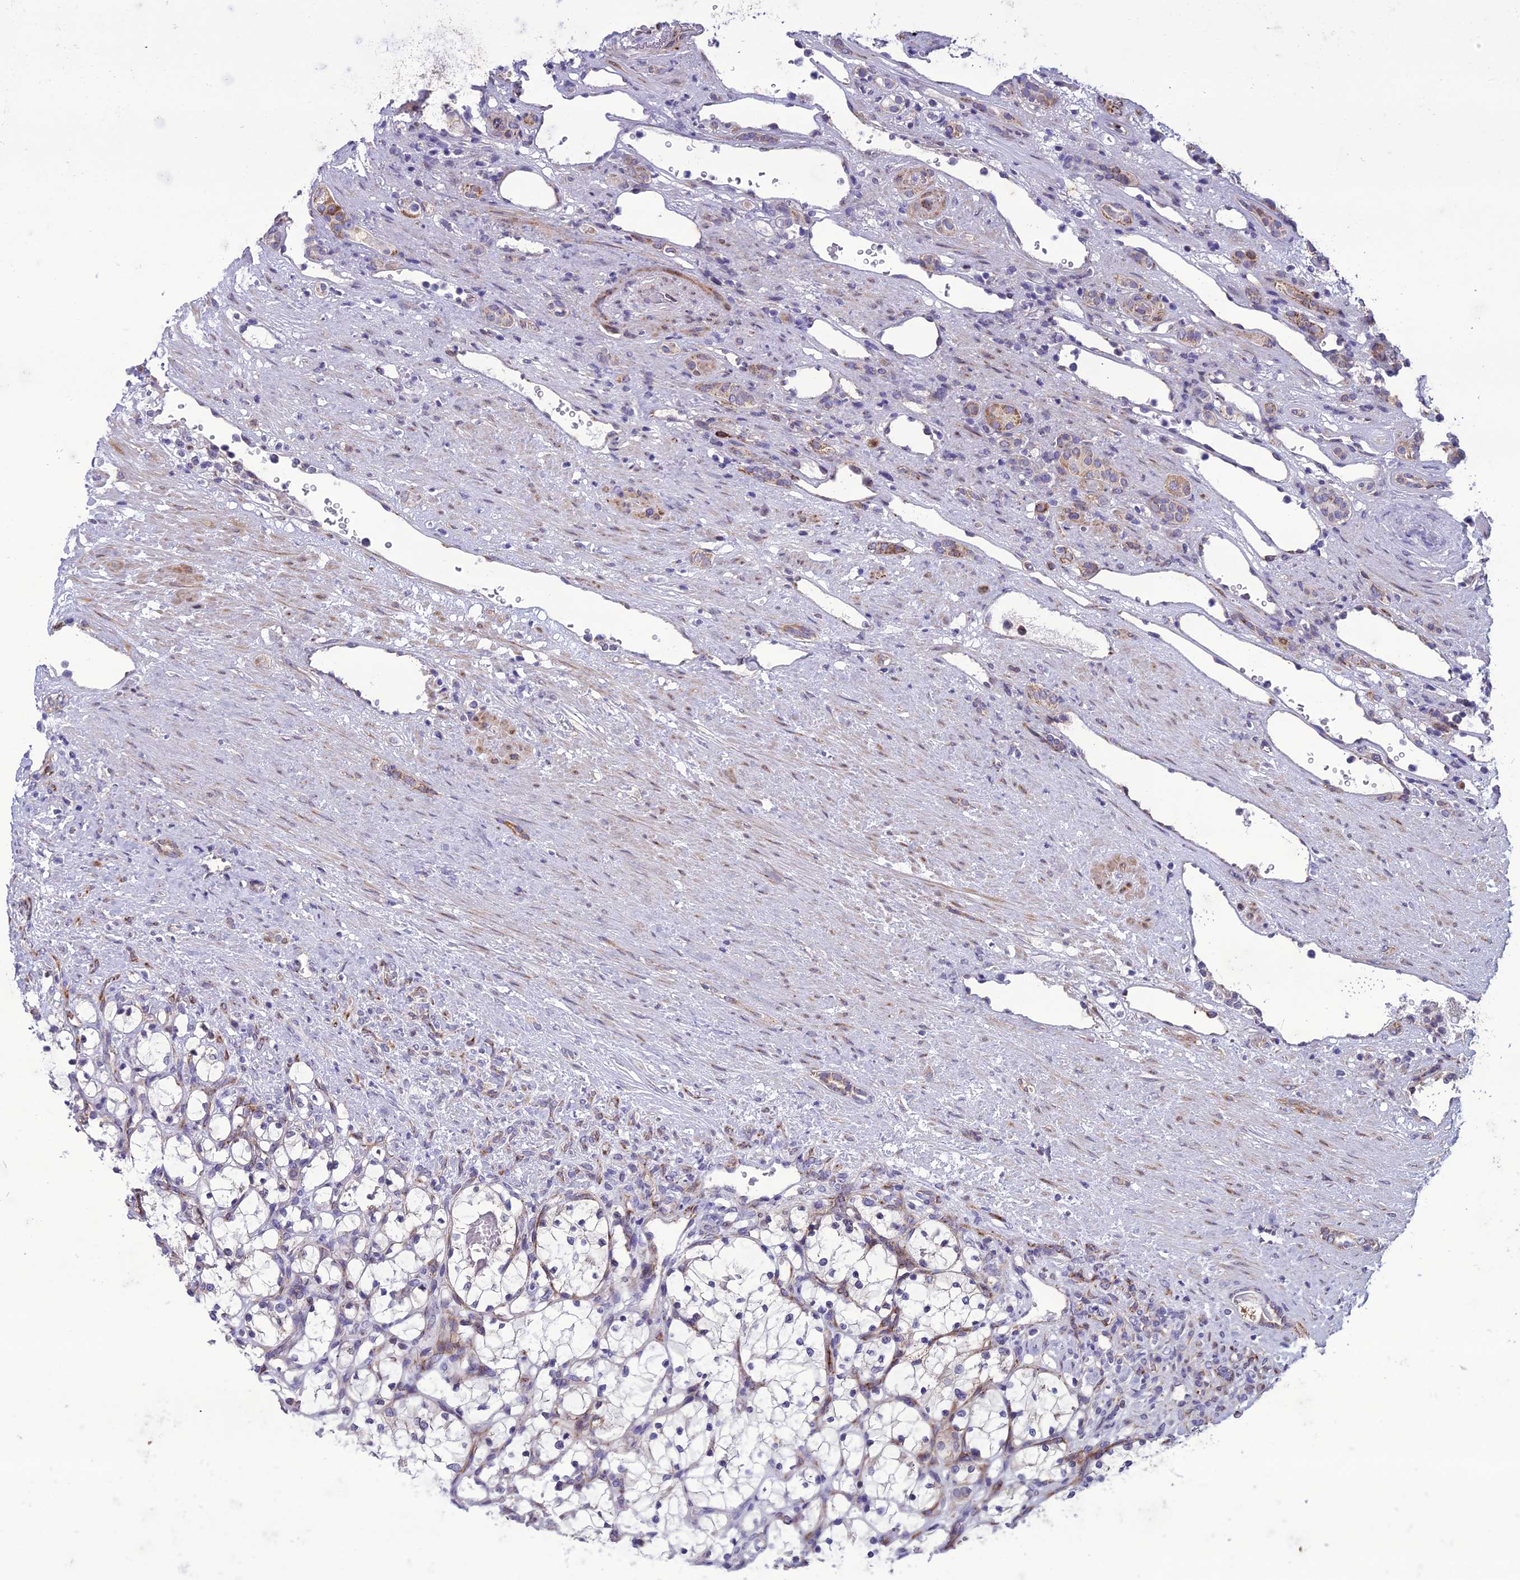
{"staining": {"intensity": "negative", "quantity": "none", "location": "none"}, "tissue": "renal cancer", "cell_type": "Tumor cells", "image_type": "cancer", "snomed": [{"axis": "morphology", "description": "Adenocarcinoma, NOS"}, {"axis": "topography", "description": "Kidney"}], "caption": "An immunohistochemistry image of adenocarcinoma (renal) is shown. There is no staining in tumor cells of adenocarcinoma (renal).", "gene": "NODAL", "patient": {"sex": "female", "age": 69}}